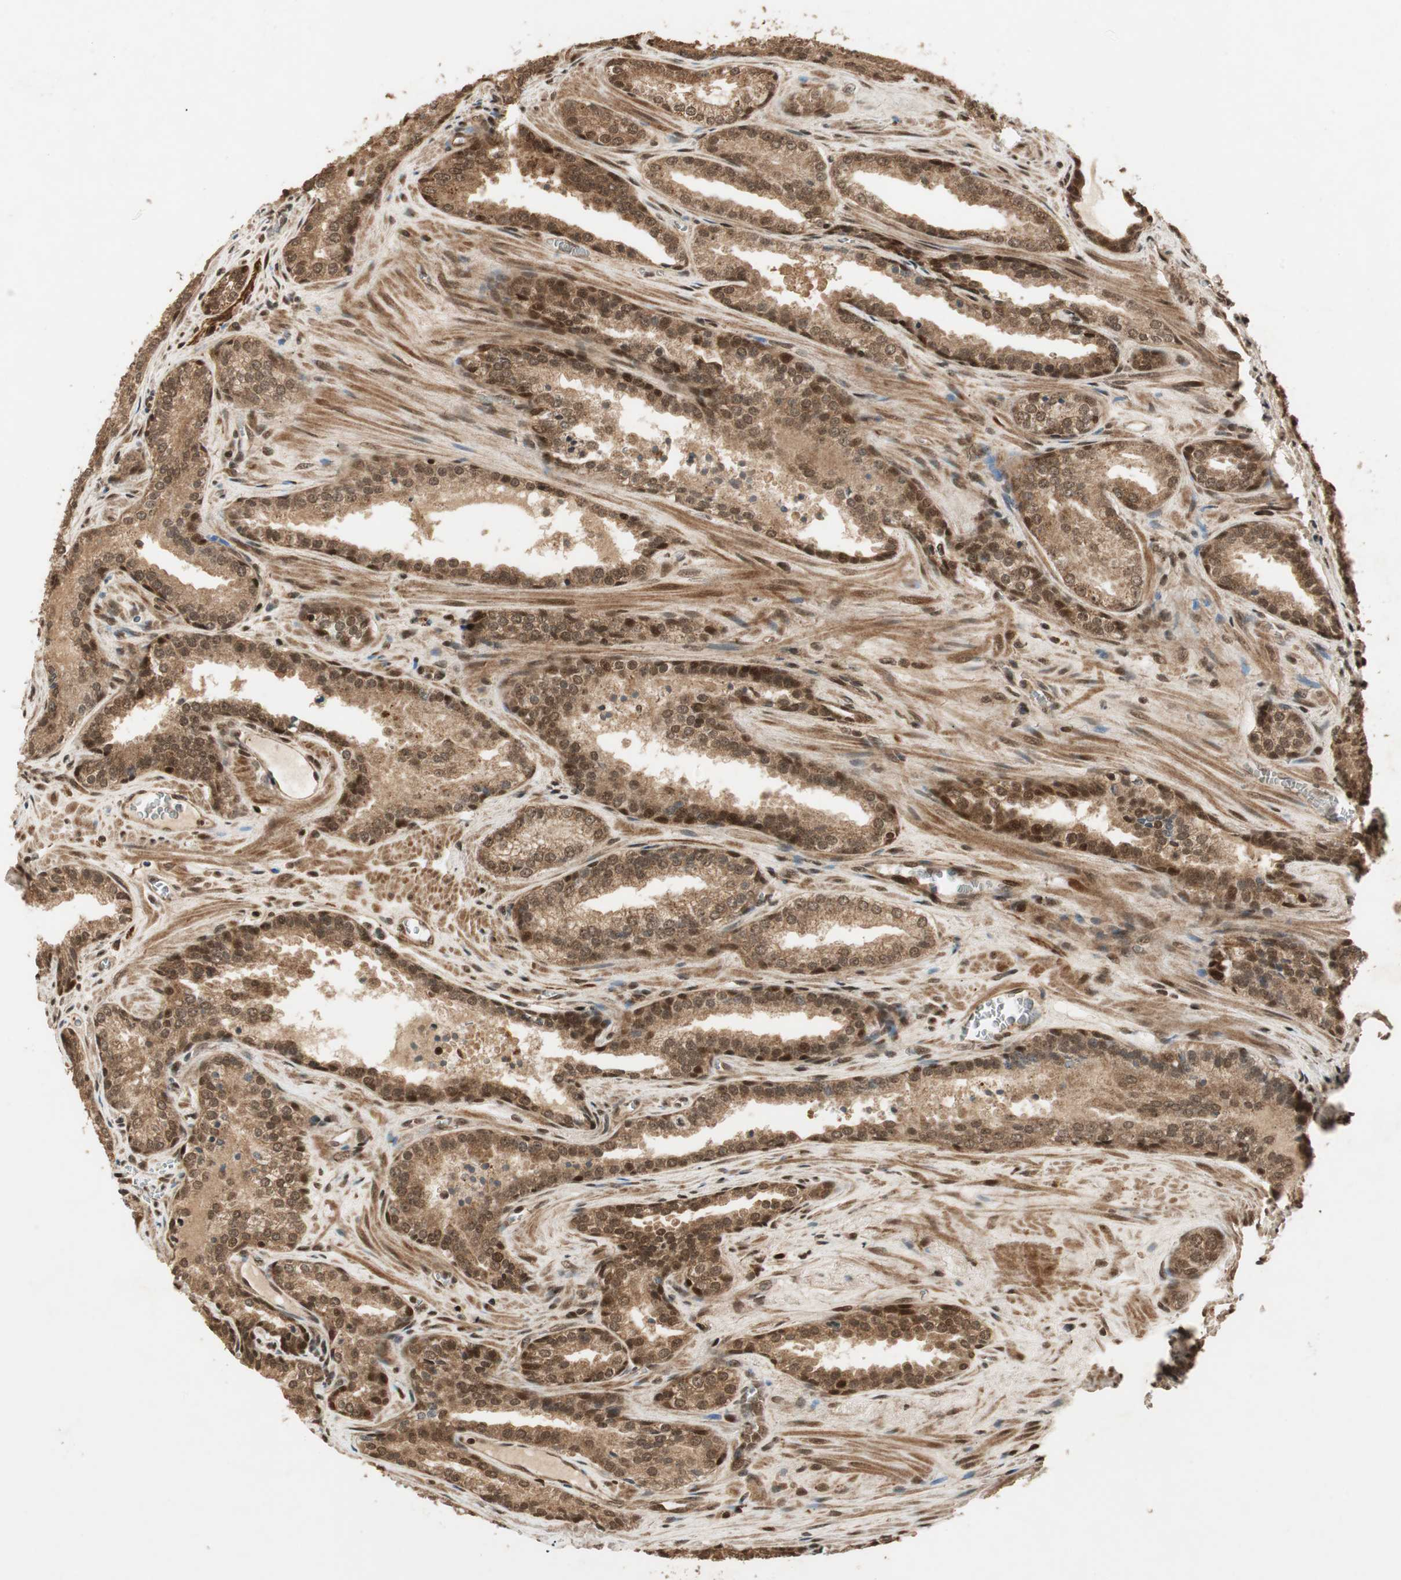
{"staining": {"intensity": "moderate", "quantity": ">75%", "location": "cytoplasmic/membranous,nuclear"}, "tissue": "prostate cancer", "cell_type": "Tumor cells", "image_type": "cancer", "snomed": [{"axis": "morphology", "description": "Adenocarcinoma, Low grade"}, {"axis": "topography", "description": "Prostate"}], "caption": "An image showing moderate cytoplasmic/membranous and nuclear expression in about >75% of tumor cells in prostate cancer, as visualized by brown immunohistochemical staining.", "gene": "RPA3", "patient": {"sex": "male", "age": 60}}